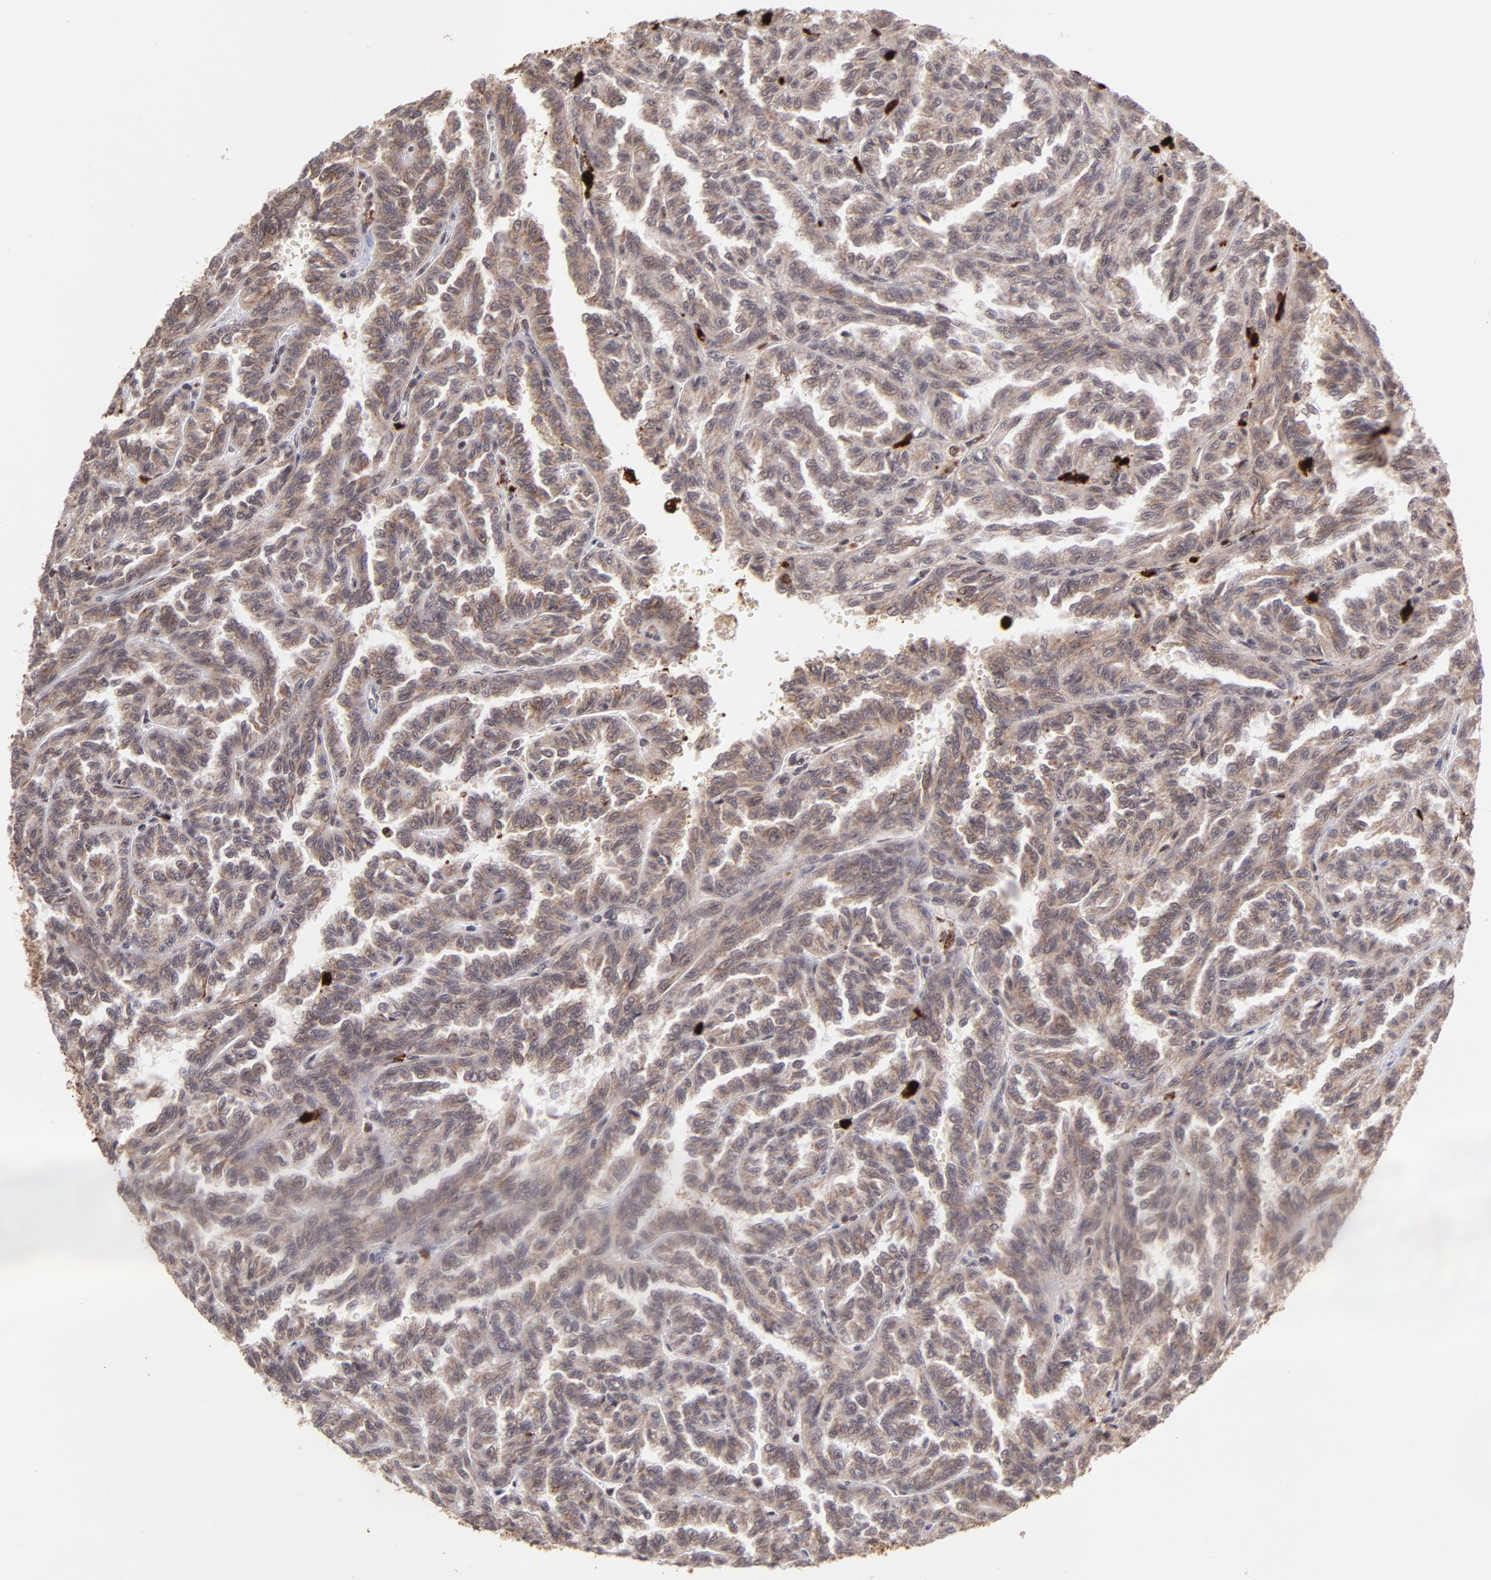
{"staining": {"intensity": "weak", "quantity": ">75%", "location": "cytoplasmic/membranous"}, "tissue": "renal cancer", "cell_type": "Tumor cells", "image_type": "cancer", "snomed": [{"axis": "morphology", "description": "Inflammation, NOS"}, {"axis": "morphology", "description": "Adenocarcinoma, NOS"}, {"axis": "topography", "description": "Kidney"}], "caption": "An IHC image of tumor tissue is shown. Protein staining in brown labels weak cytoplasmic/membranous positivity in renal adenocarcinoma within tumor cells.", "gene": "ZFX", "patient": {"sex": "male", "age": 68}}